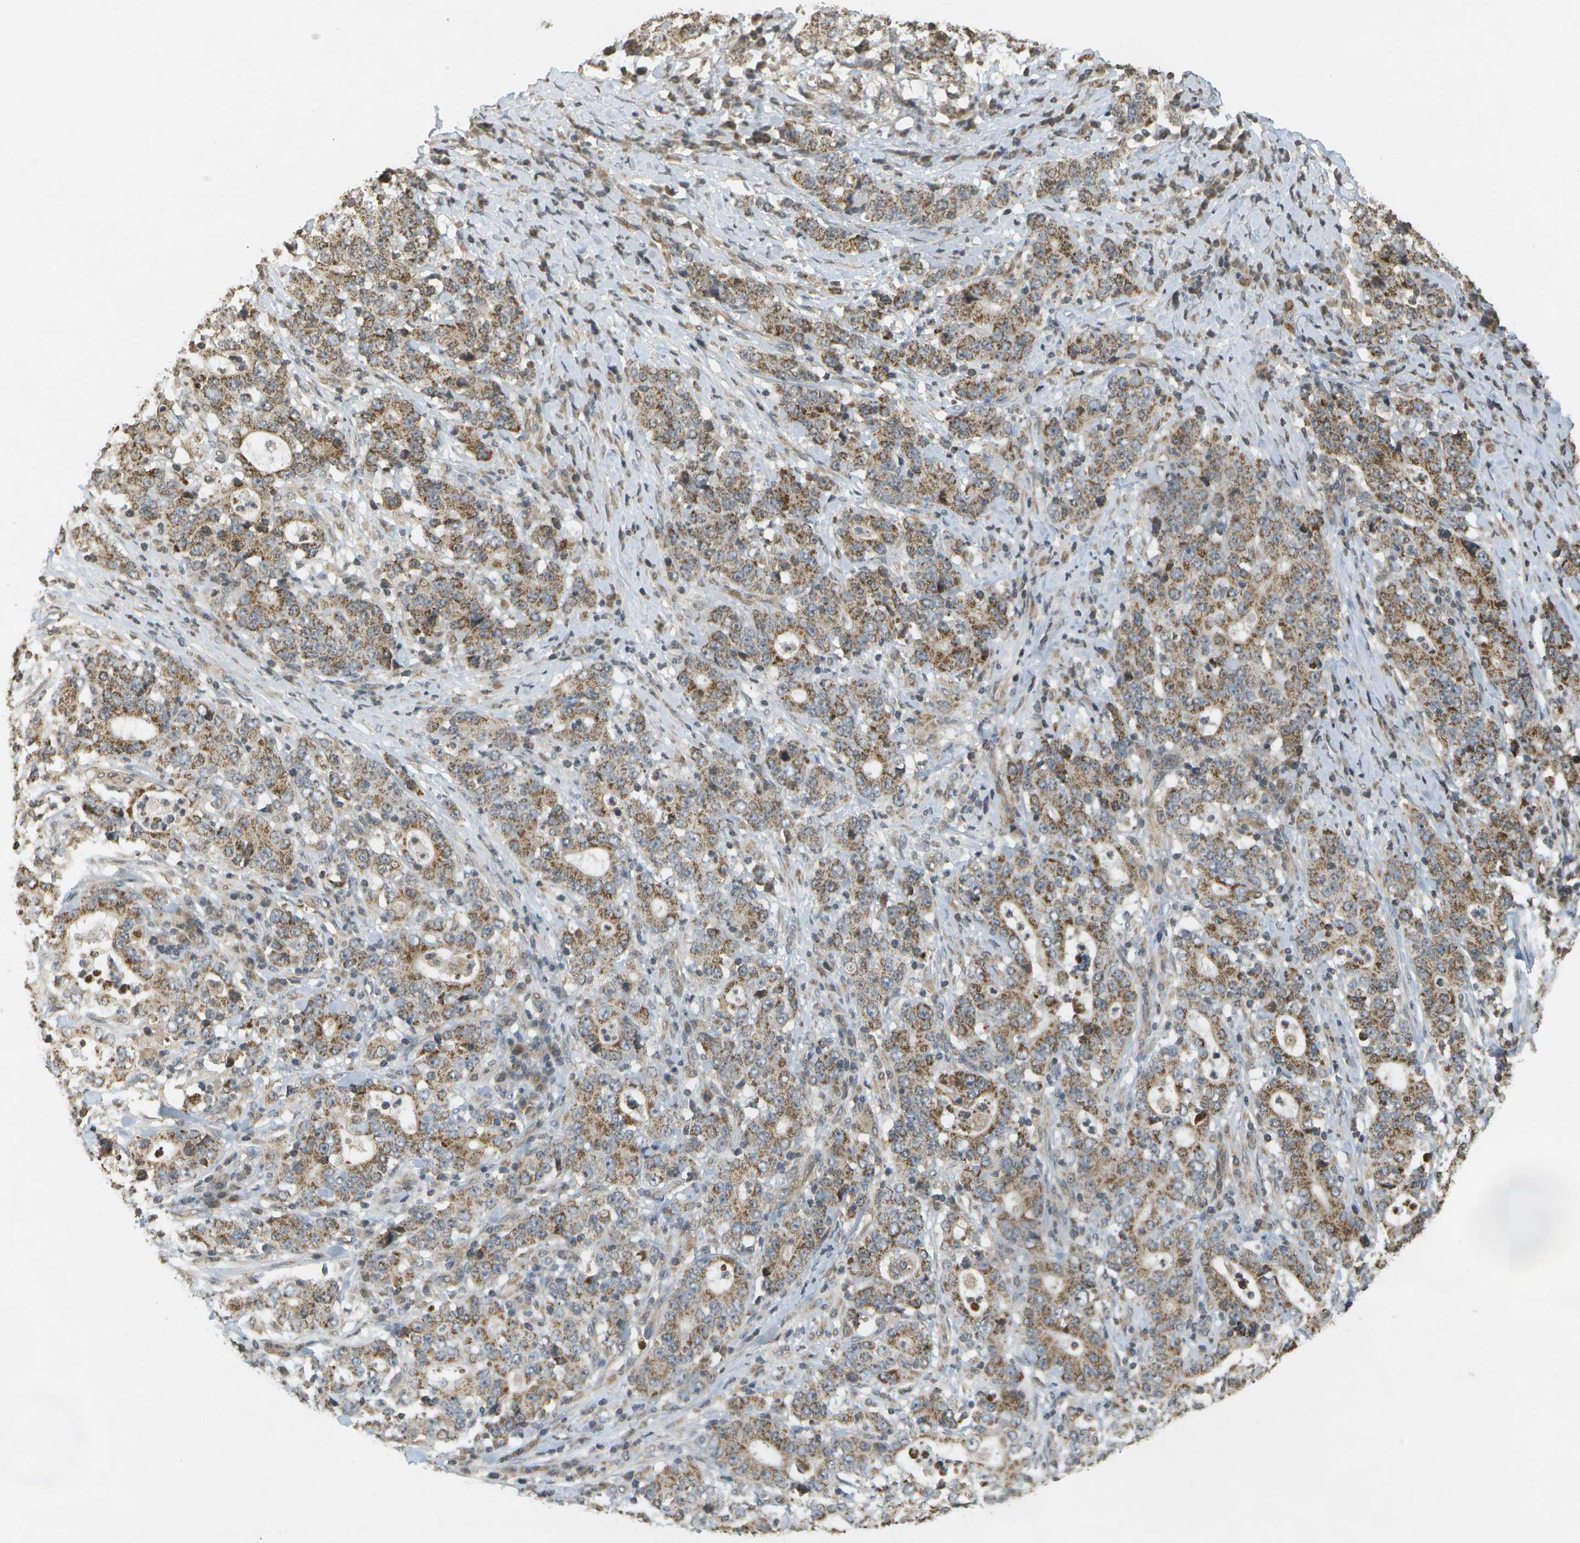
{"staining": {"intensity": "moderate", "quantity": ">75%", "location": "cytoplasmic/membranous"}, "tissue": "stomach cancer", "cell_type": "Tumor cells", "image_type": "cancer", "snomed": [{"axis": "morphology", "description": "Normal tissue, NOS"}, {"axis": "morphology", "description": "Adenocarcinoma, NOS"}, {"axis": "topography", "description": "Stomach, upper"}, {"axis": "topography", "description": "Stomach"}], "caption": "A photomicrograph of stomach adenocarcinoma stained for a protein exhibits moderate cytoplasmic/membranous brown staining in tumor cells.", "gene": "RAB21", "patient": {"sex": "male", "age": 59}}